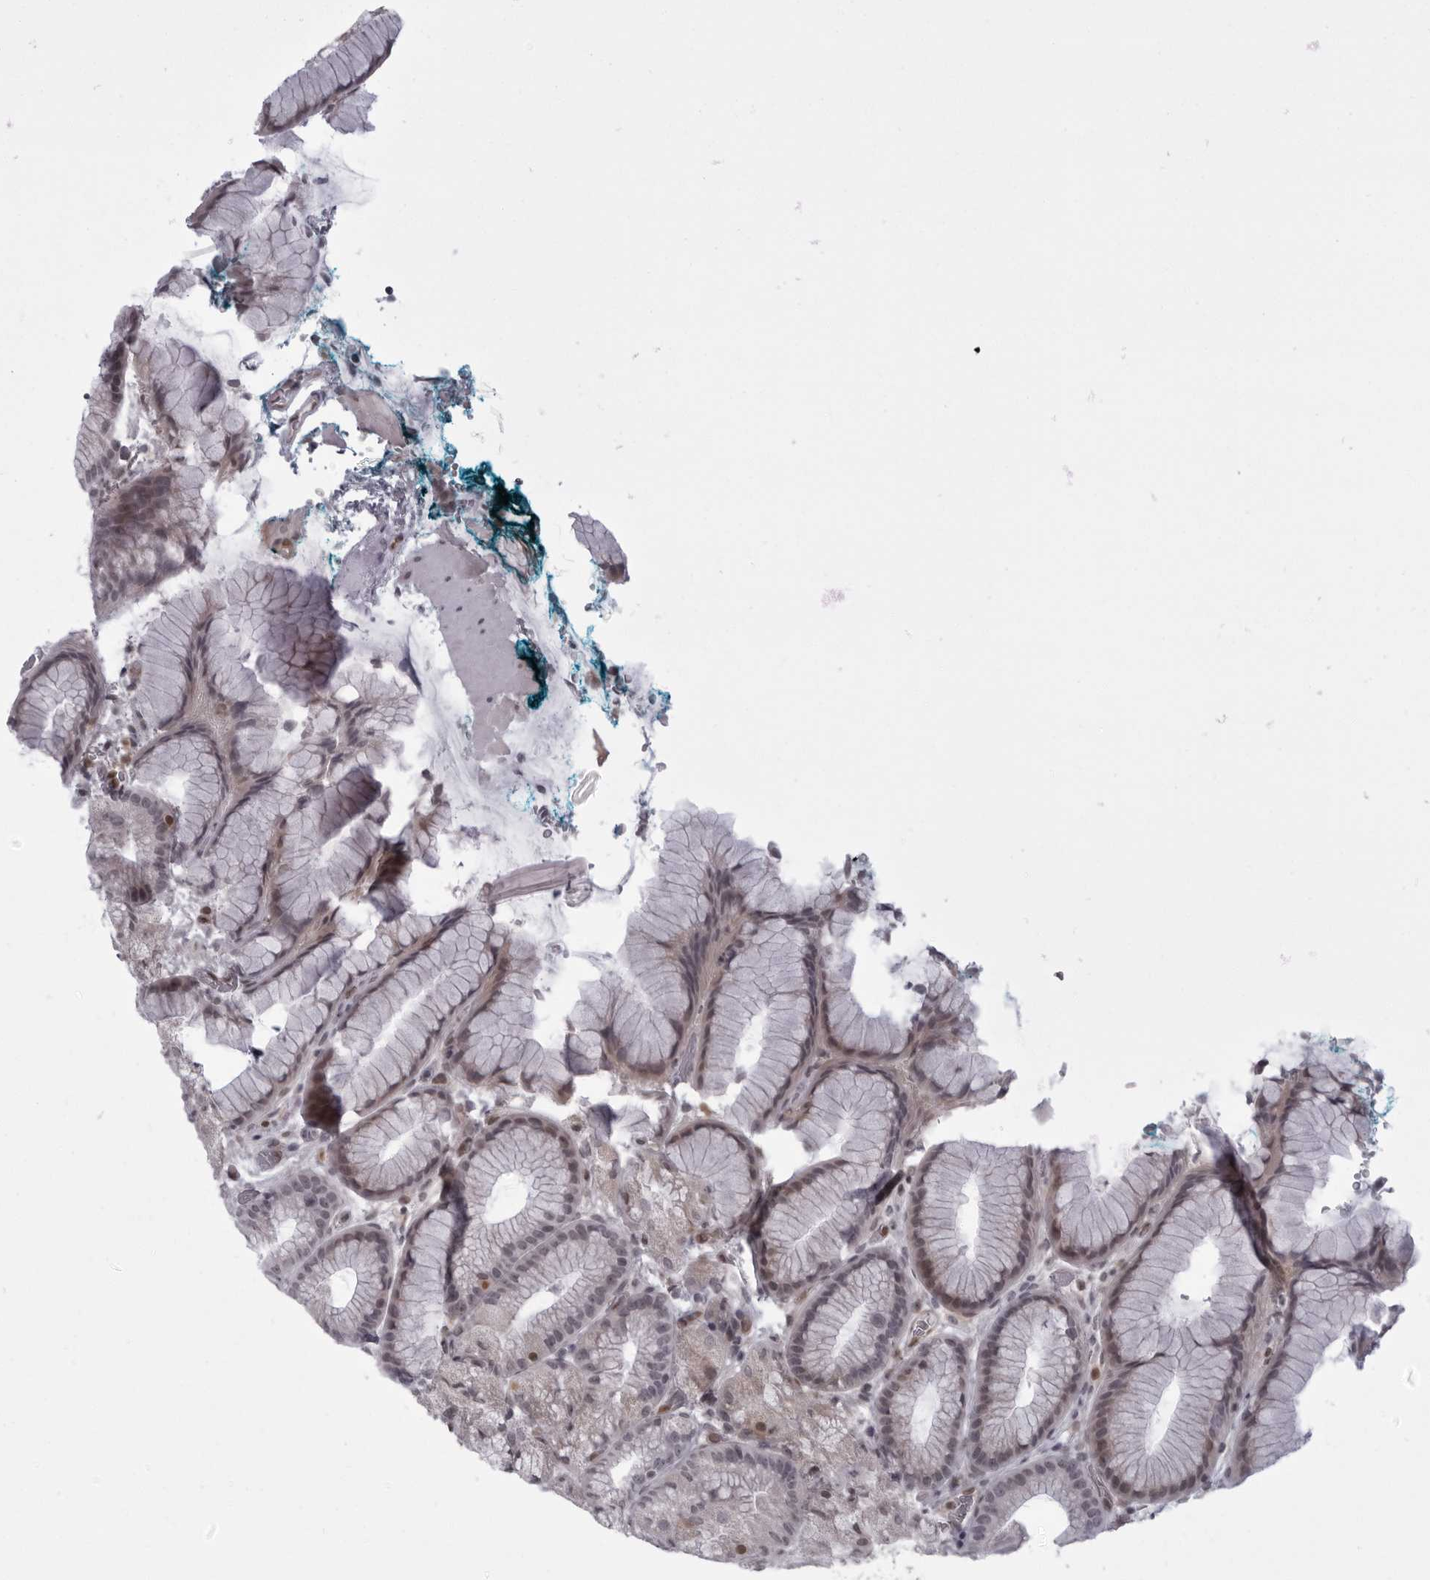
{"staining": {"intensity": "moderate", "quantity": "<25%", "location": "cytoplasmic/membranous,nuclear"}, "tissue": "stomach", "cell_type": "Glandular cells", "image_type": "normal", "snomed": [{"axis": "morphology", "description": "Normal tissue, NOS"}, {"axis": "topography", "description": "Stomach, upper"}, {"axis": "topography", "description": "Stomach"}], "caption": "A brown stain shows moderate cytoplasmic/membranous,nuclear staining of a protein in glandular cells of unremarkable human stomach.", "gene": "MAPK12", "patient": {"sex": "male", "age": 48}}